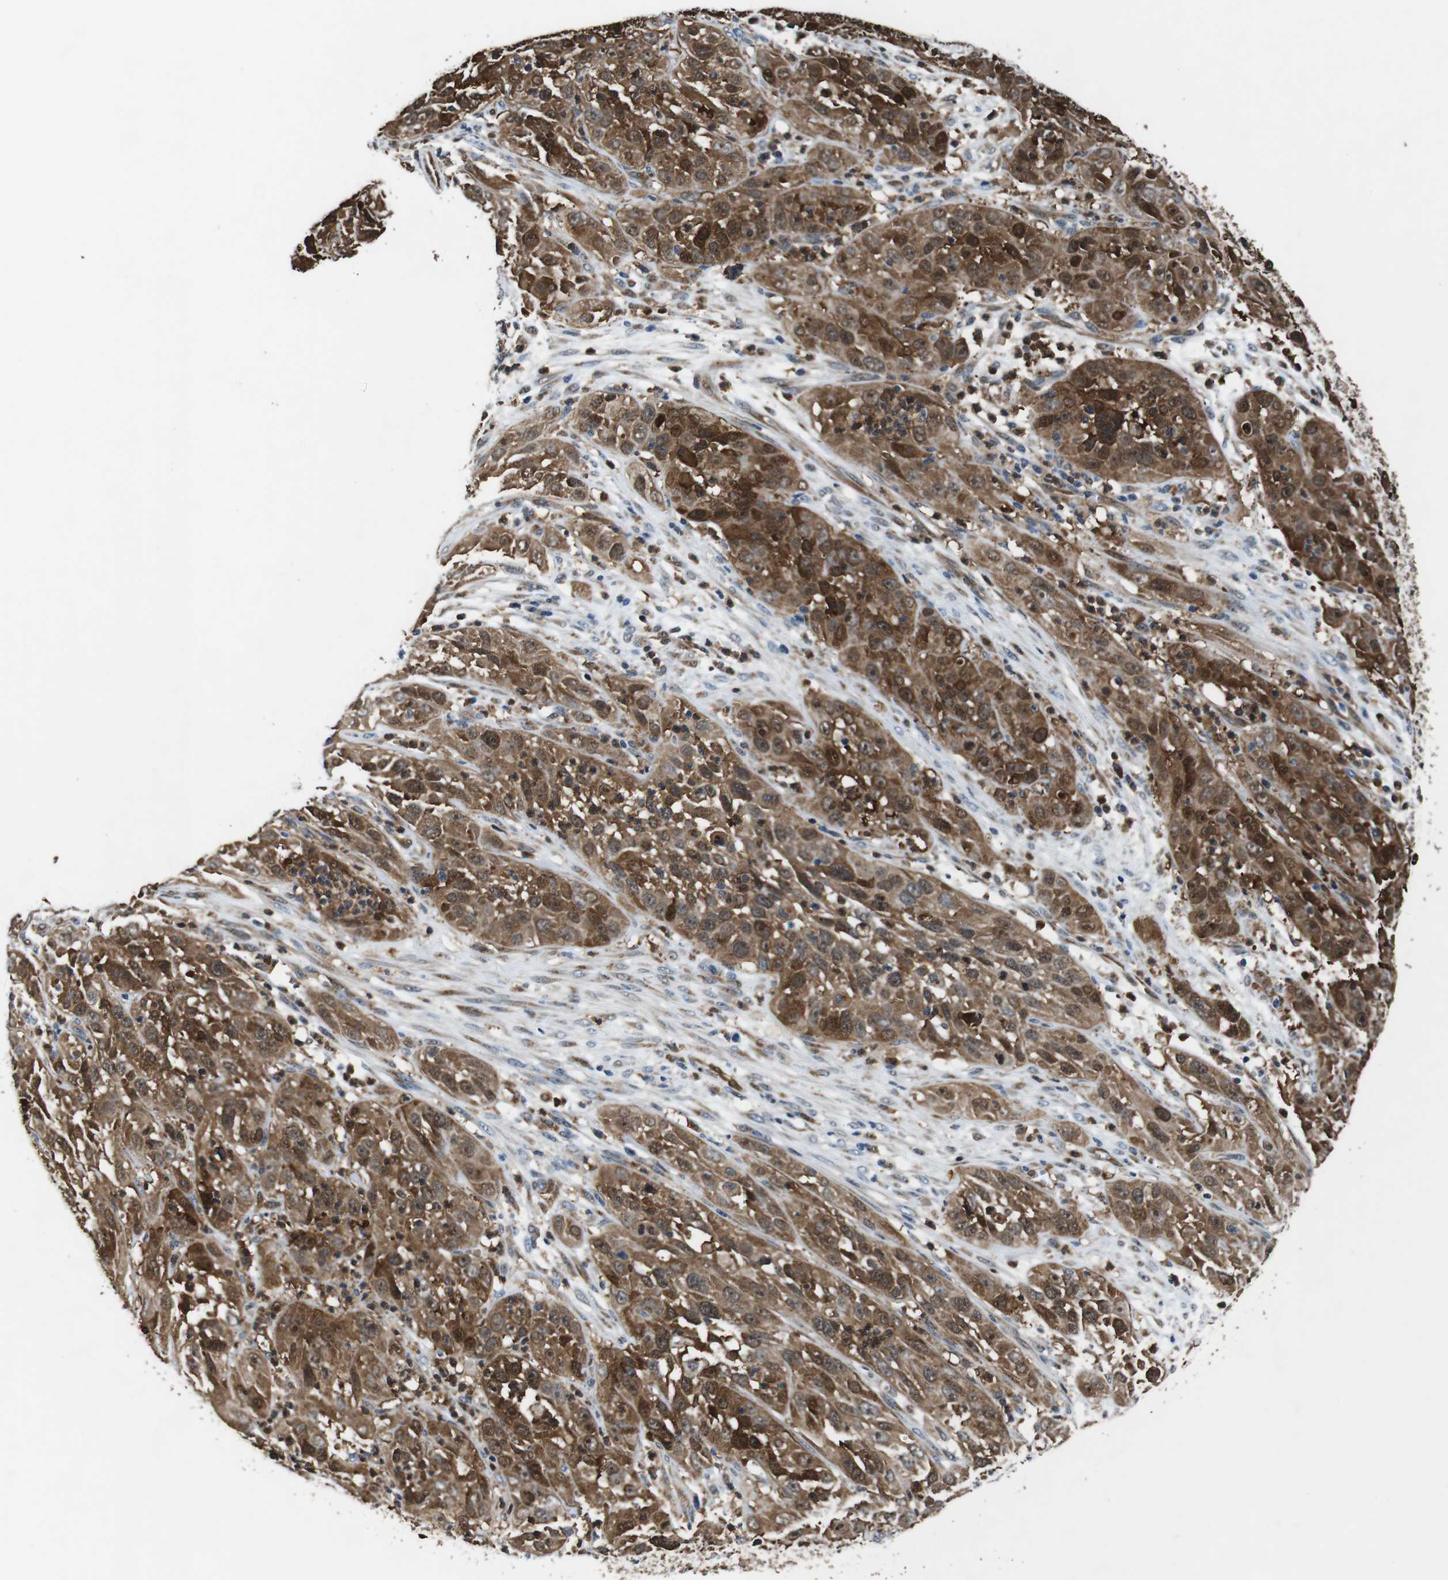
{"staining": {"intensity": "strong", "quantity": ">75%", "location": "cytoplasmic/membranous,nuclear"}, "tissue": "cervical cancer", "cell_type": "Tumor cells", "image_type": "cancer", "snomed": [{"axis": "morphology", "description": "Squamous cell carcinoma, NOS"}, {"axis": "topography", "description": "Cervix"}], "caption": "IHC staining of cervical cancer (squamous cell carcinoma), which reveals high levels of strong cytoplasmic/membranous and nuclear expression in about >75% of tumor cells indicating strong cytoplasmic/membranous and nuclear protein positivity. The staining was performed using DAB (3,3'-diaminobenzidine) (brown) for protein detection and nuclei were counterstained in hematoxylin (blue).", "gene": "ANXA1", "patient": {"sex": "female", "age": 32}}